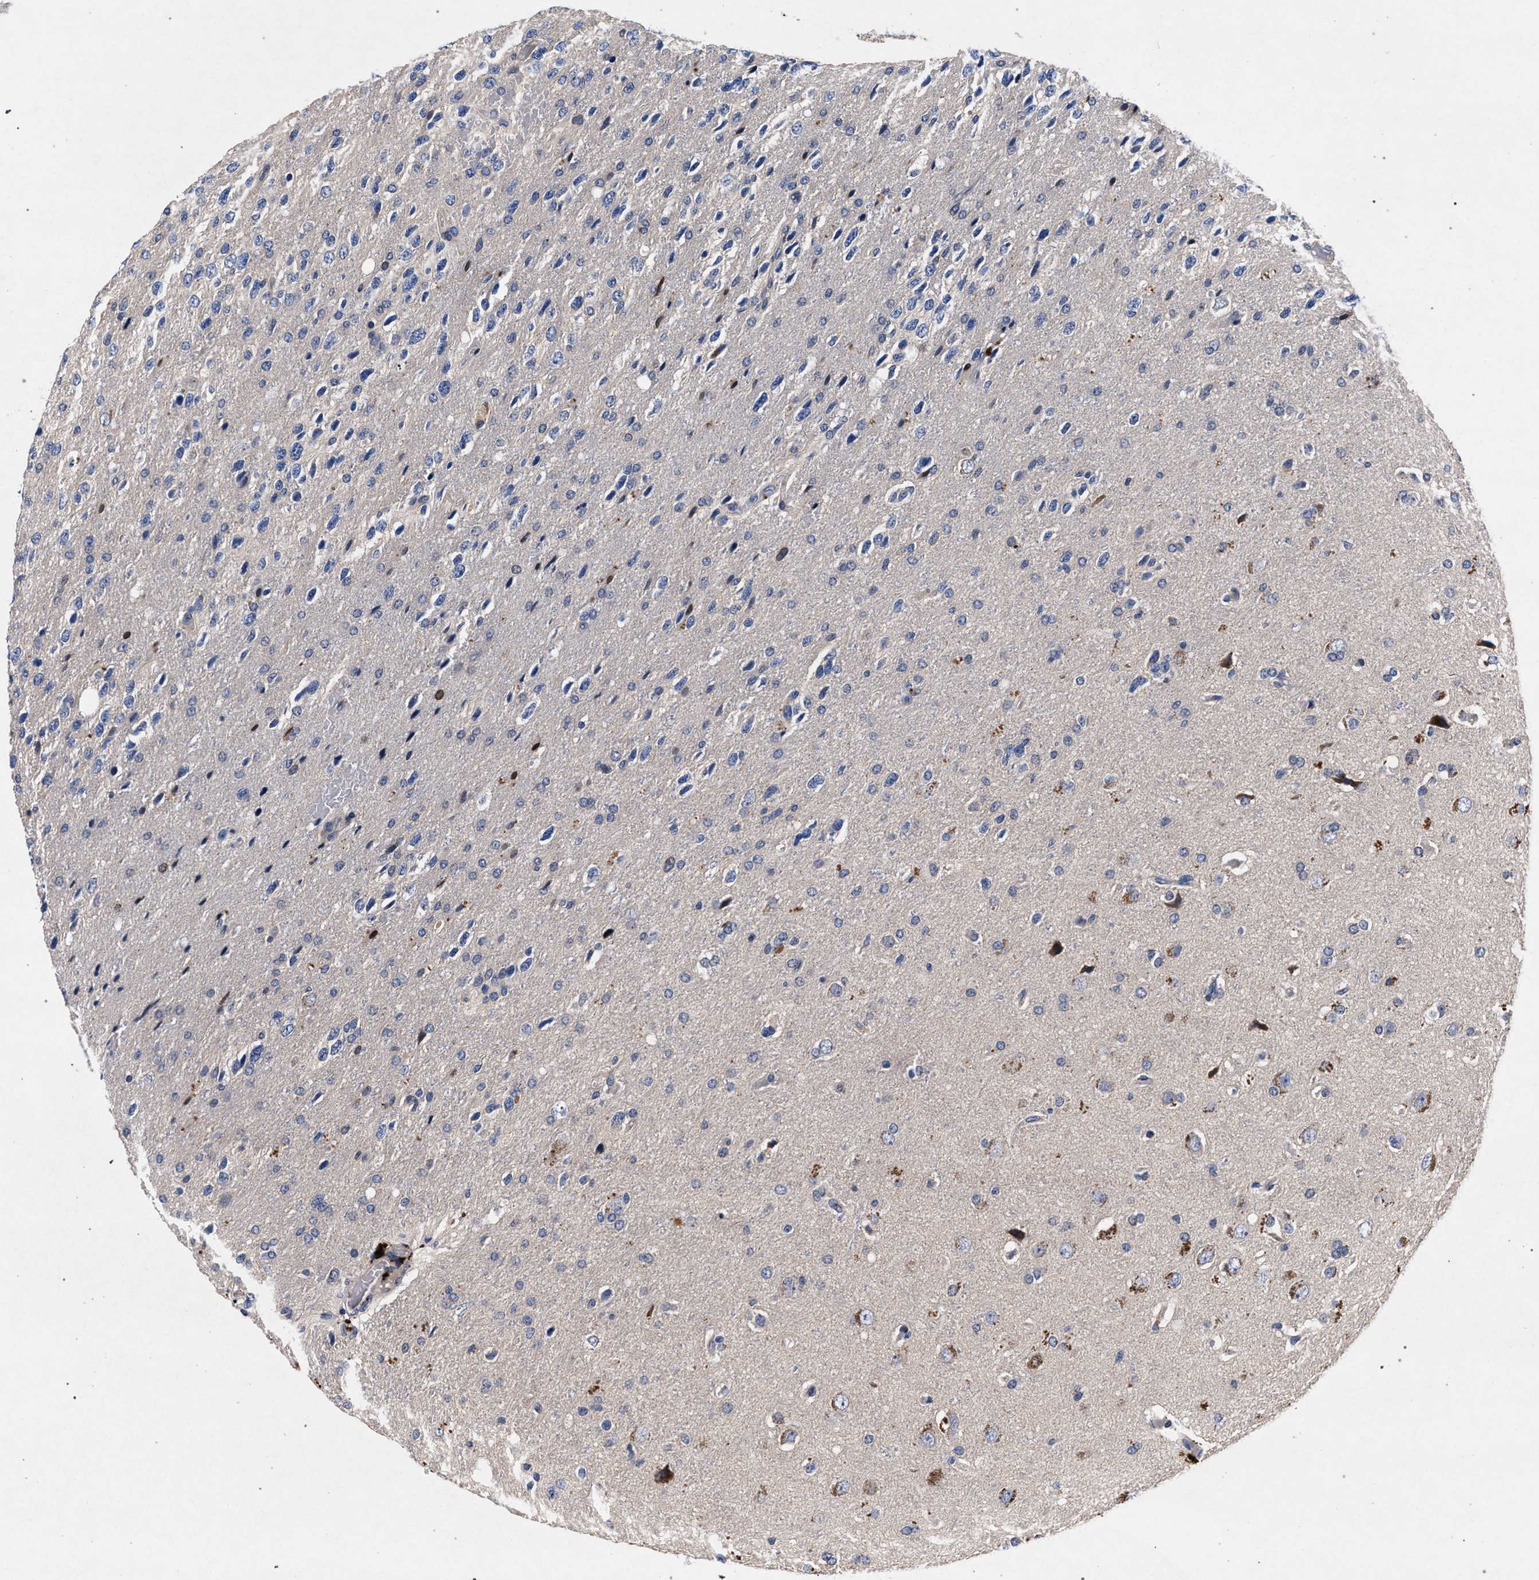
{"staining": {"intensity": "negative", "quantity": "none", "location": "none"}, "tissue": "glioma", "cell_type": "Tumor cells", "image_type": "cancer", "snomed": [{"axis": "morphology", "description": "Glioma, malignant, High grade"}, {"axis": "topography", "description": "Brain"}], "caption": "This is an IHC image of human glioma. There is no staining in tumor cells.", "gene": "NEK7", "patient": {"sex": "female", "age": 58}}